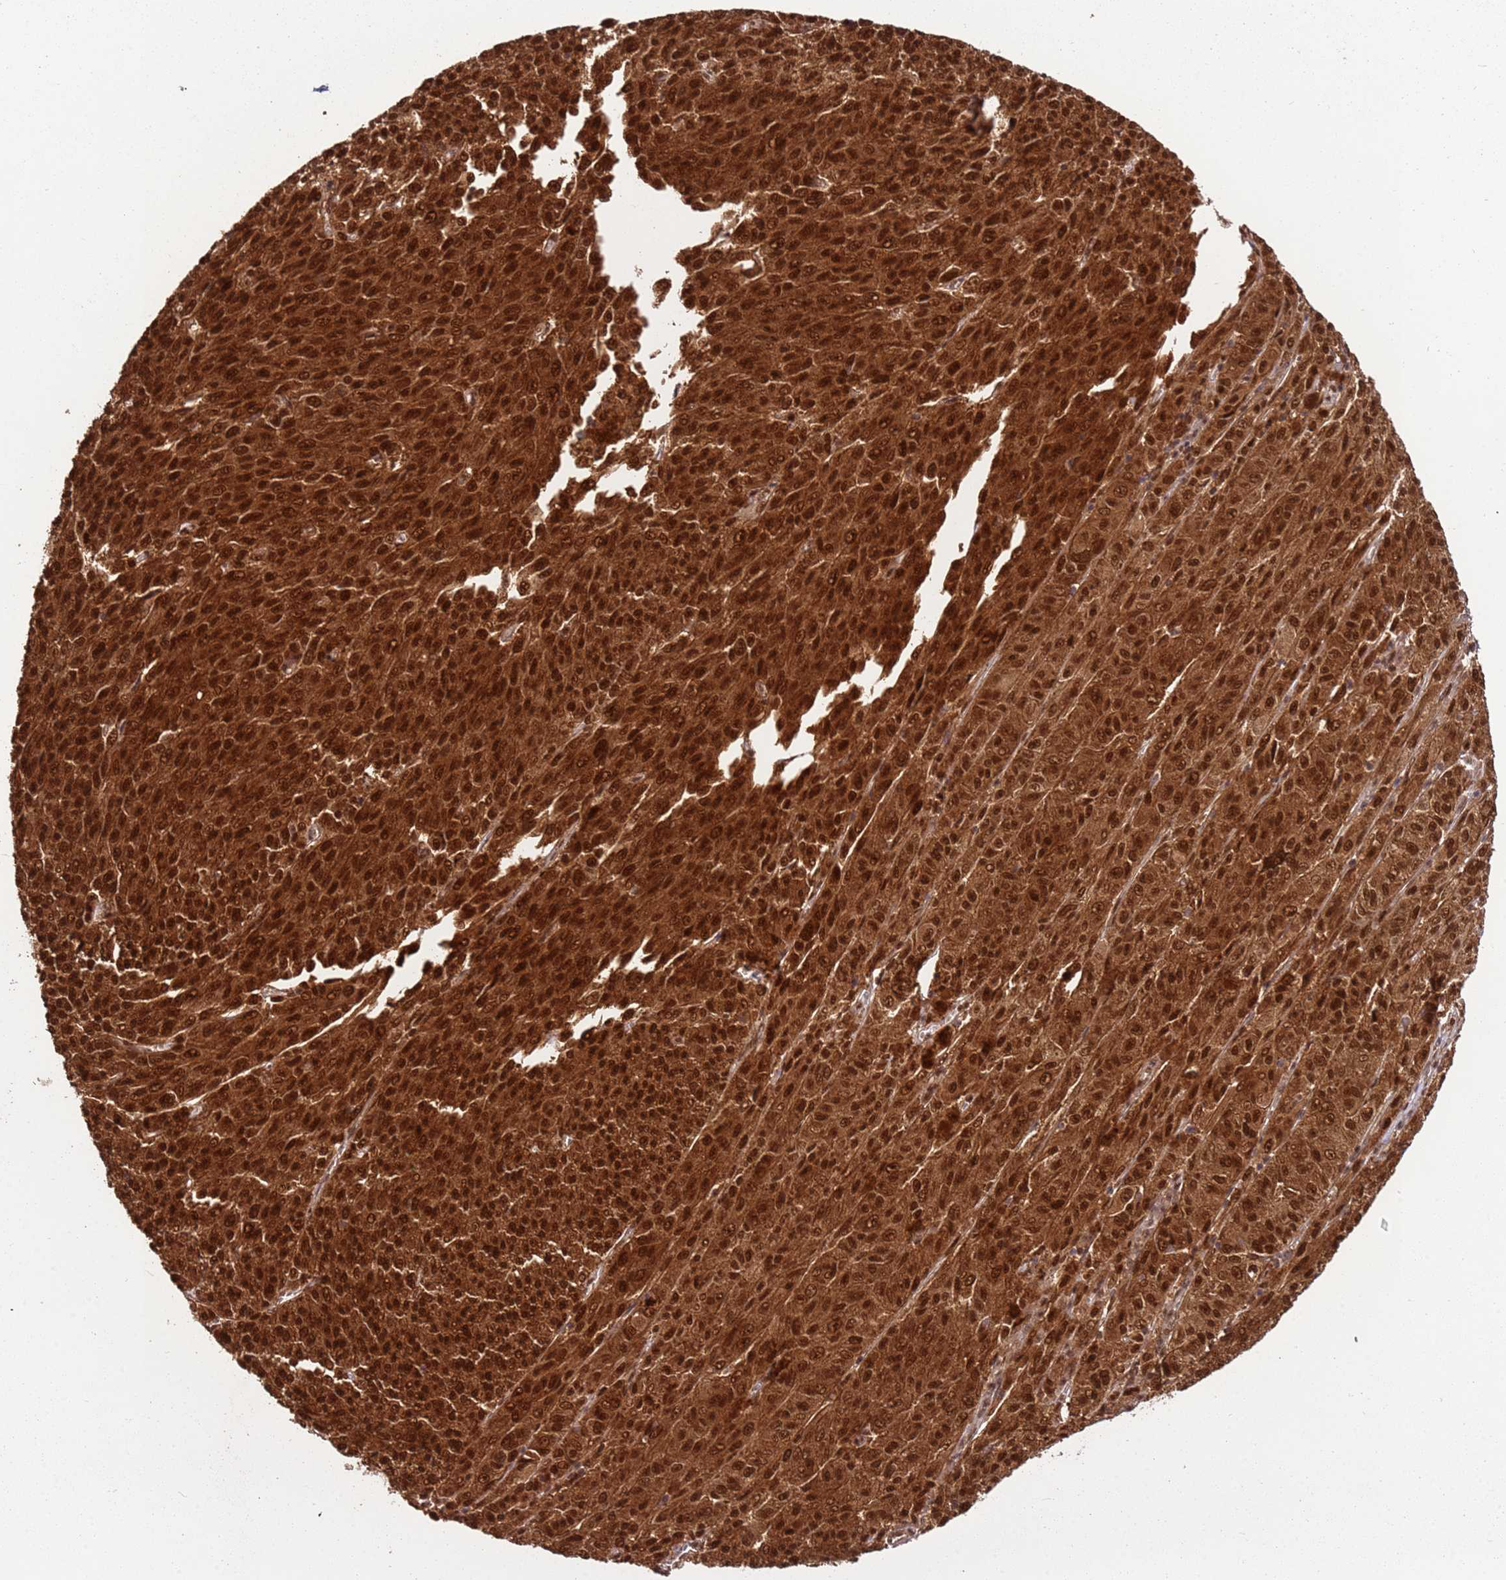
{"staining": {"intensity": "strong", "quantity": ">75%", "location": "cytoplasmic/membranous,nuclear"}, "tissue": "melanoma", "cell_type": "Tumor cells", "image_type": "cancer", "snomed": [{"axis": "morphology", "description": "Malignant melanoma, NOS"}, {"axis": "topography", "description": "Skin"}], "caption": "A histopathology image of malignant melanoma stained for a protein displays strong cytoplasmic/membranous and nuclear brown staining in tumor cells.", "gene": "PGLS", "patient": {"sex": "female", "age": 52}}